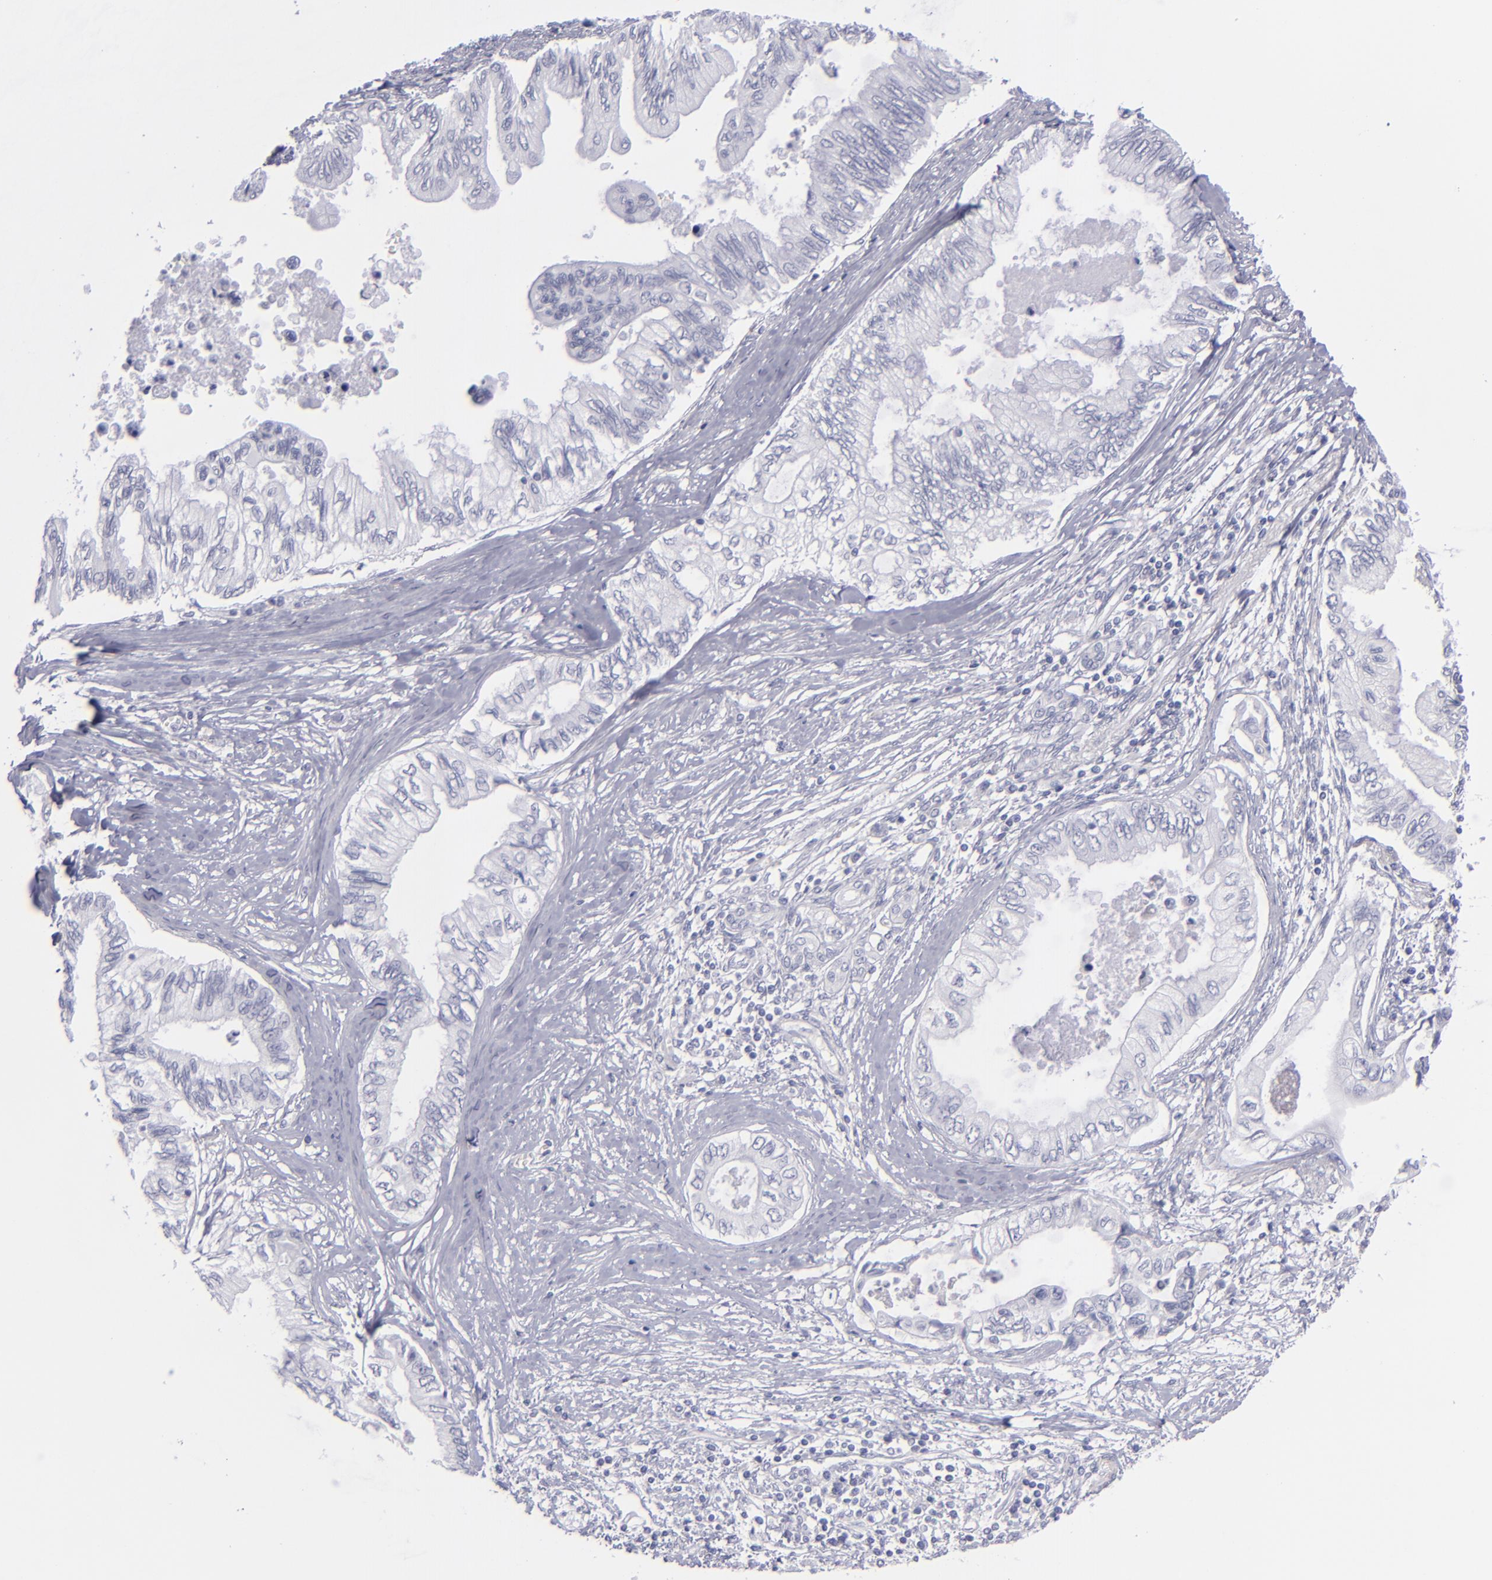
{"staining": {"intensity": "negative", "quantity": "none", "location": "none"}, "tissue": "pancreatic cancer", "cell_type": "Tumor cells", "image_type": "cancer", "snomed": [{"axis": "morphology", "description": "Adenocarcinoma, NOS"}, {"axis": "topography", "description": "Pancreas"}], "caption": "The micrograph displays no significant expression in tumor cells of pancreatic cancer (adenocarcinoma).", "gene": "MYH11", "patient": {"sex": "female", "age": 66}}